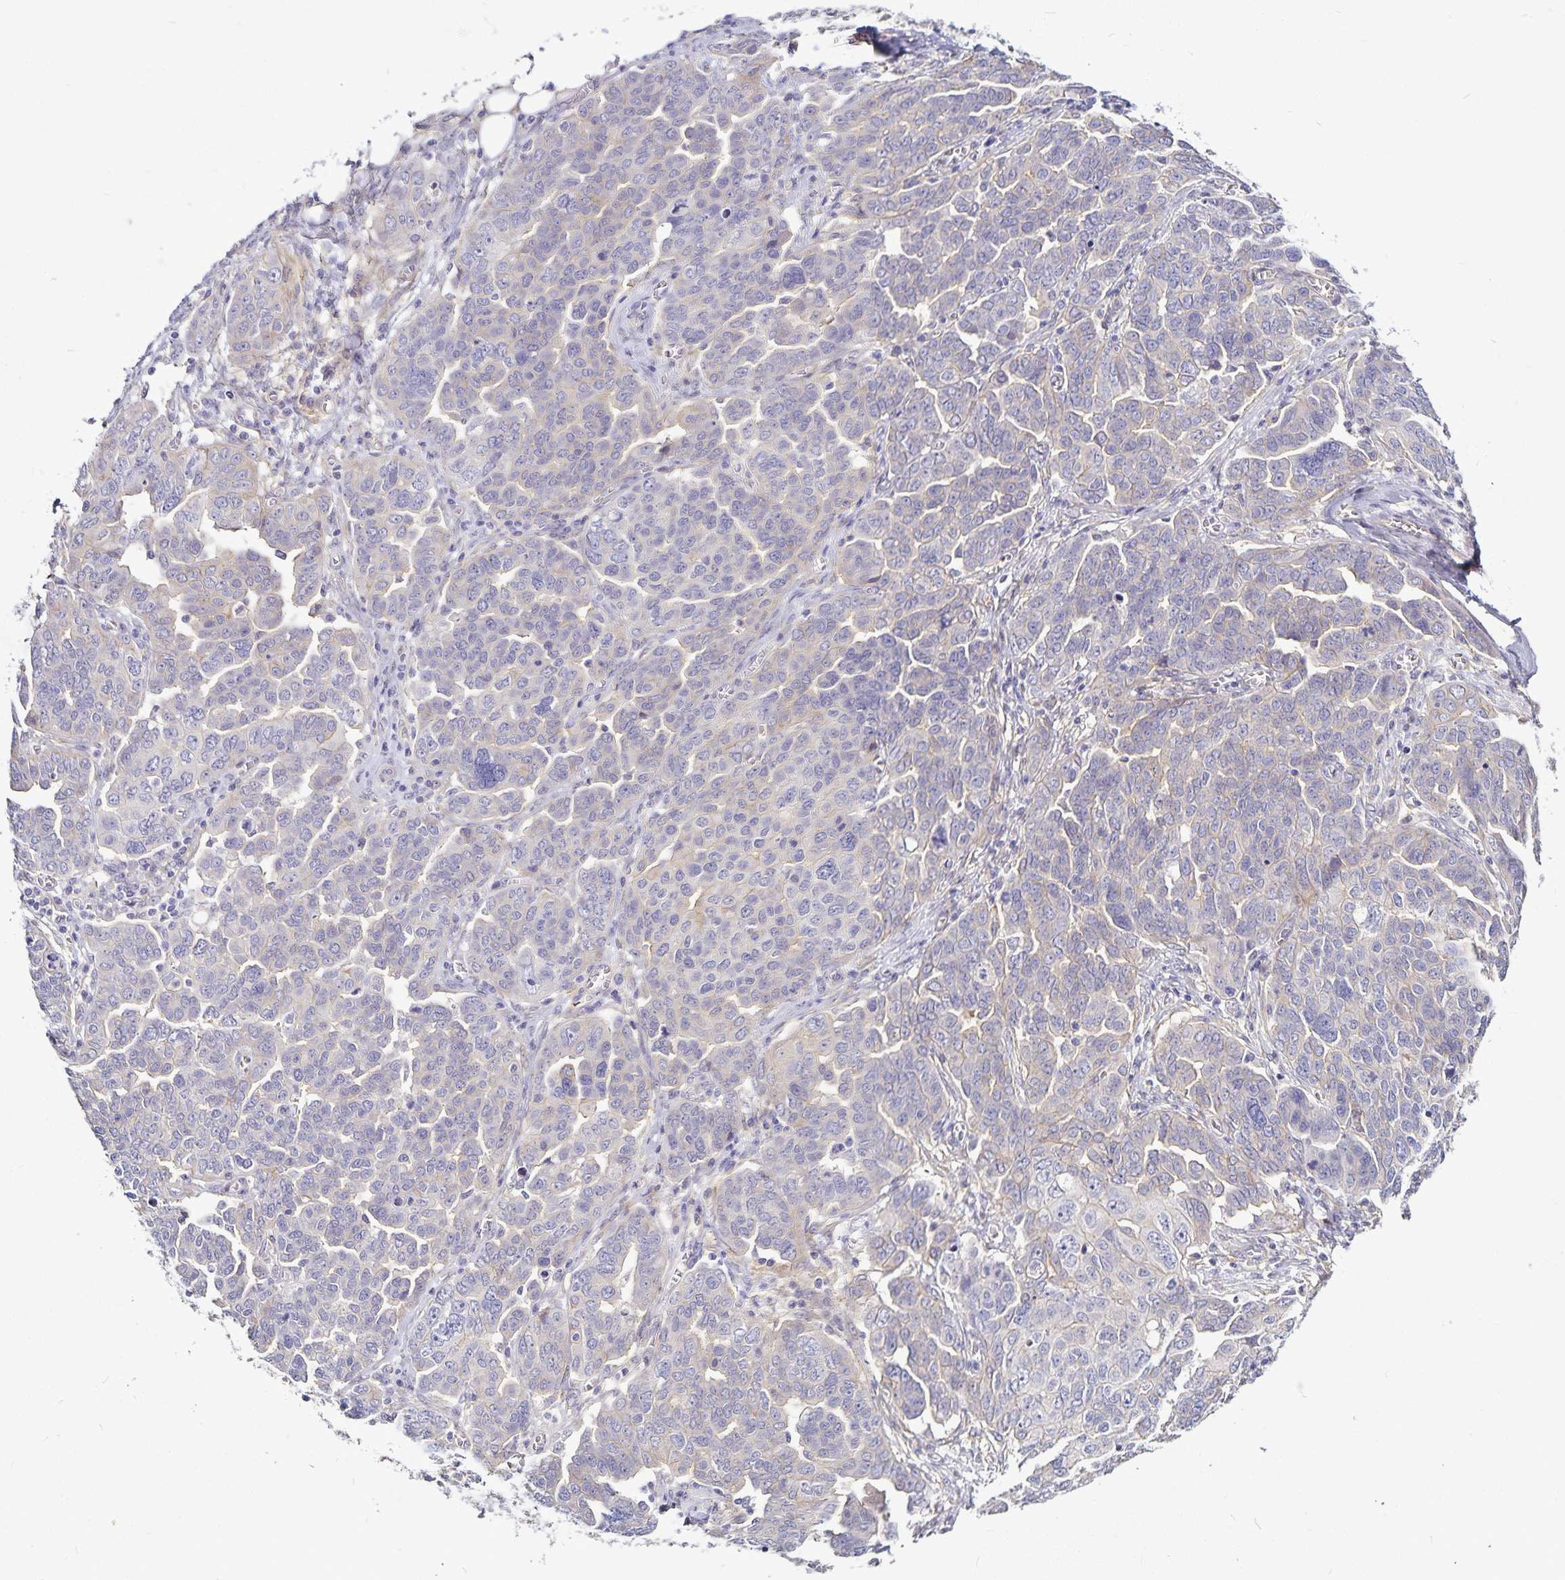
{"staining": {"intensity": "weak", "quantity": "<25%", "location": "cytoplasmic/membranous"}, "tissue": "ovarian cancer", "cell_type": "Tumor cells", "image_type": "cancer", "snomed": [{"axis": "morphology", "description": "Cystadenocarcinoma, serous, NOS"}, {"axis": "topography", "description": "Ovary"}], "caption": "An immunohistochemistry (IHC) image of serous cystadenocarcinoma (ovarian) is shown. There is no staining in tumor cells of serous cystadenocarcinoma (ovarian).", "gene": "GNG12", "patient": {"sex": "female", "age": 59}}